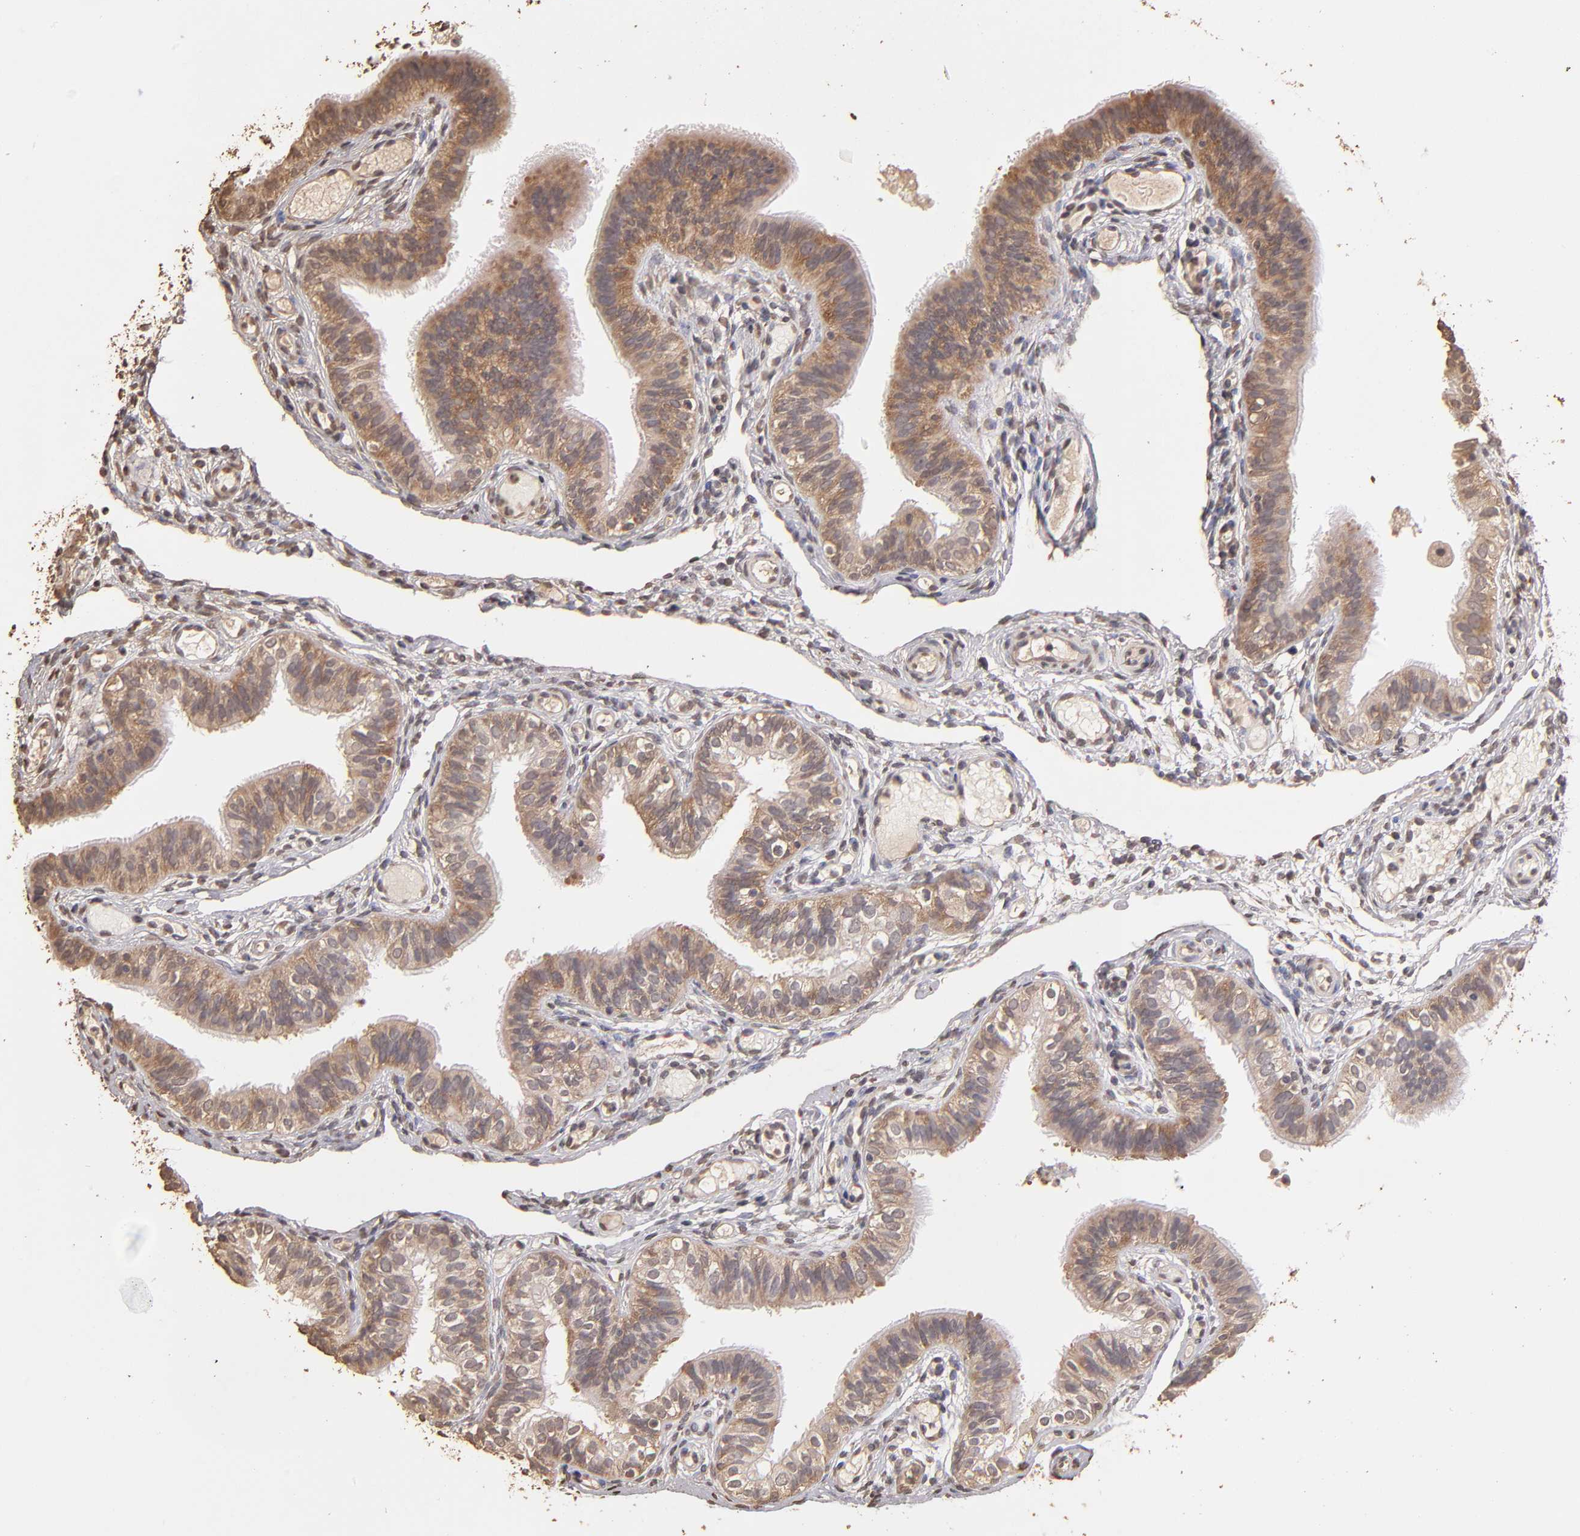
{"staining": {"intensity": "moderate", "quantity": ">75%", "location": "cytoplasmic/membranous"}, "tissue": "fallopian tube", "cell_type": "Glandular cells", "image_type": "normal", "snomed": [{"axis": "morphology", "description": "Normal tissue, NOS"}, {"axis": "morphology", "description": "Dermoid, NOS"}, {"axis": "topography", "description": "Fallopian tube"}], "caption": "About >75% of glandular cells in normal fallopian tube reveal moderate cytoplasmic/membranous protein positivity as visualized by brown immunohistochemical staining.", "gene": "OPHN1", "patient": {"sex": "female", "age": 33}}